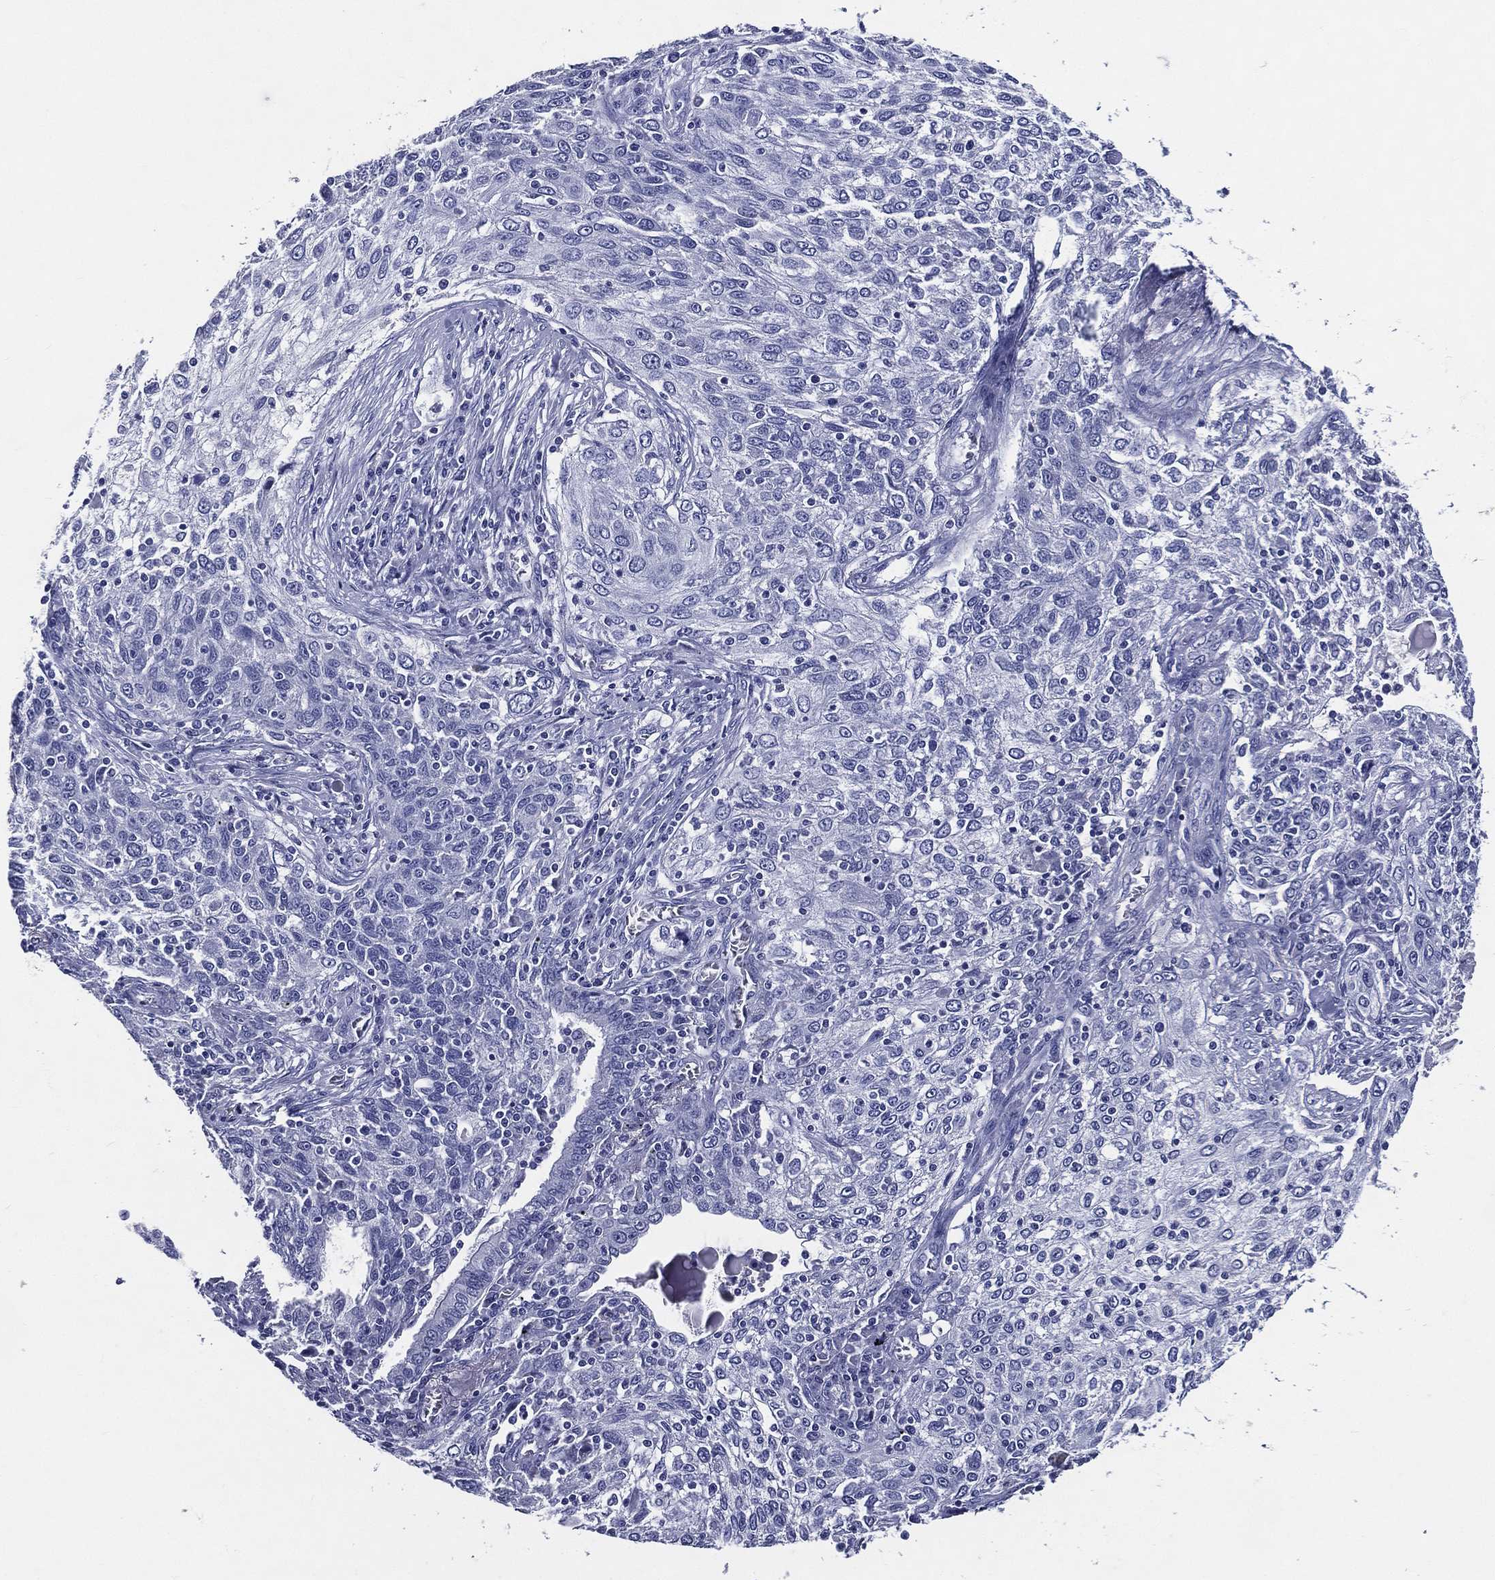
{"staining": {"intensity": "negative", "quantity": "none", "location": "none"}, "tissue": "lung cancer", "cell_type": "Tumor cells", "image_type": "cancer", "snomed": [{"axis": "morphology", "description": "Squamous cell carcinoma, NOS"}, {"axis": "topography", "description": "Lung"}], "caption": "This is an immunohistochemistry micrograph of human squamous cell carcinoma (lung). There is no positivity in tumor cells.", "gene": "ACE2", "patient": {"sex": "female", "age": 69}}